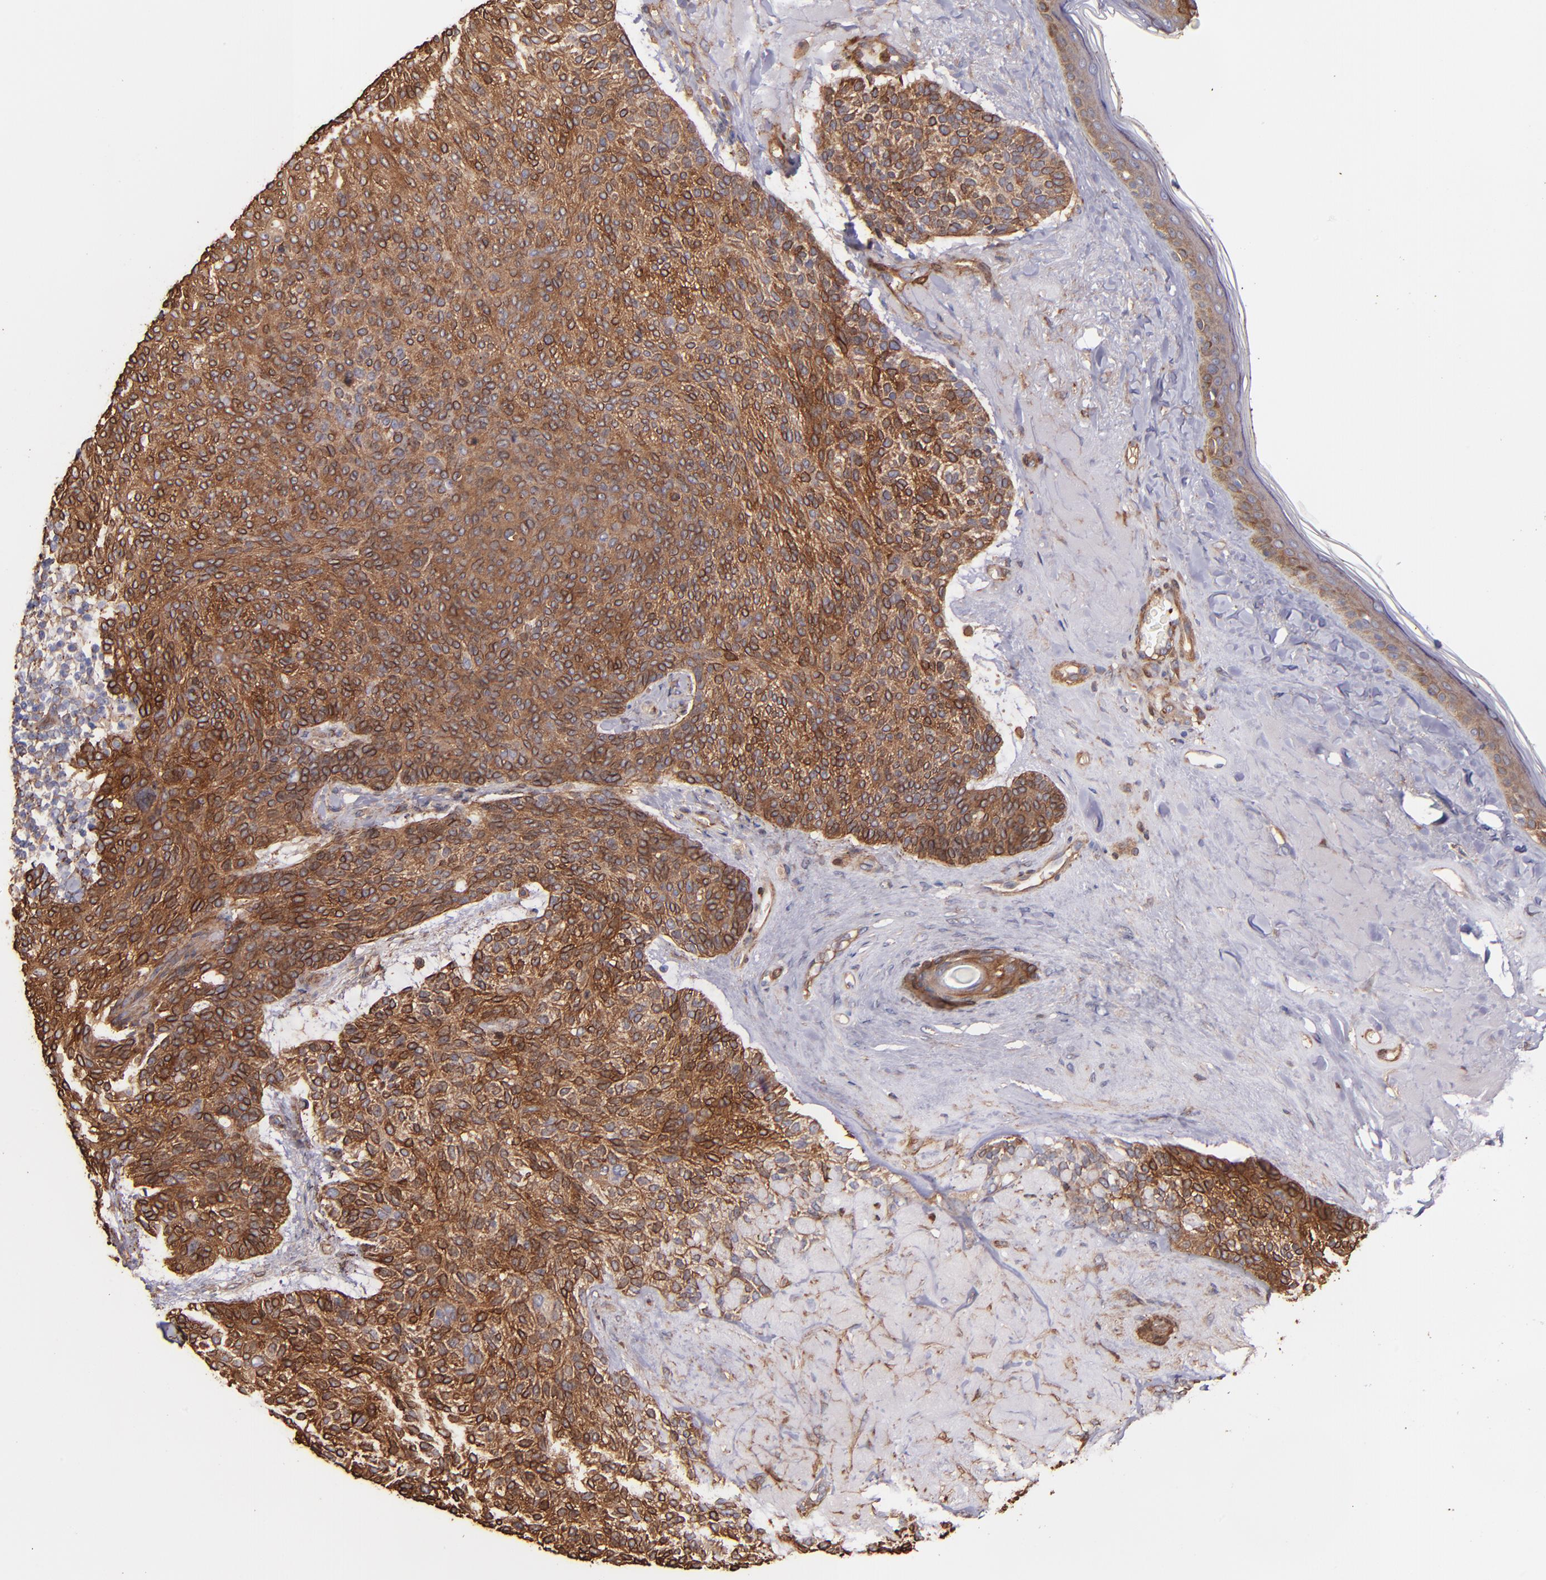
{"staining": {"intensity": "moderate", "quantity": ">75%", "location": "cytoplasmic/membranous"}, "tissue": "skin cancer", "cell_type": "Tumor cells", "image_type": "cancer", "snomed": [{"axis": "morphology", "description": "Normal tissue, NOS"}, {"axis": "morphology", "description": "Basal cell carcinoma"}, {"axis": "topography", "description": "Skin"}], "caption": "Skin basal cell carcinoma stained with DAB (3,3'-diaminobenzidine) immunohistochemistry demonstrates medium levels of moderate cytoplasmic/membranous positivity in about >75% of tumor cells.", "gene": "VCL", "patient": {"sex": "female", "age": 70}}